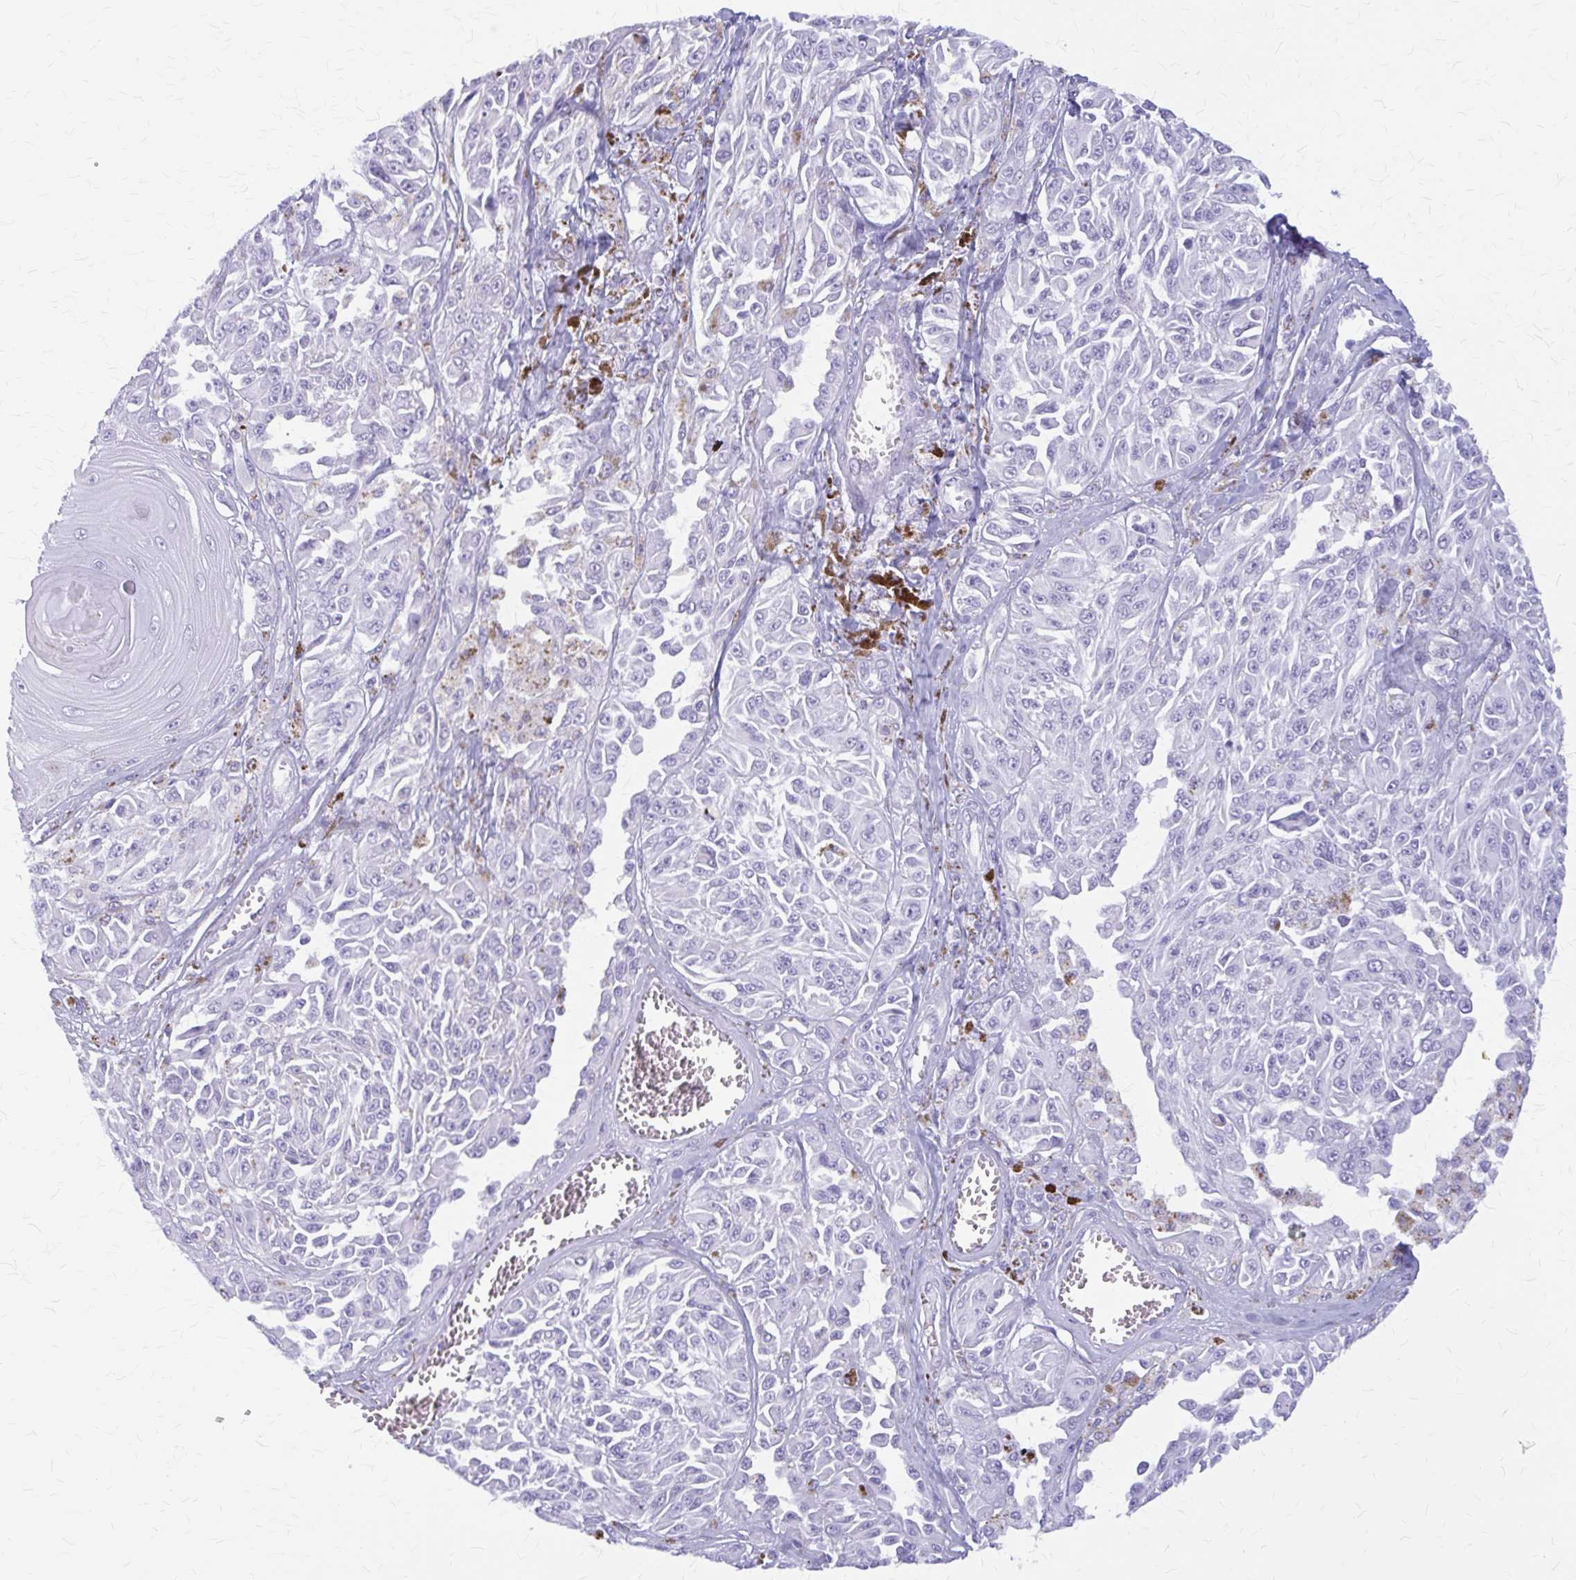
{"staining": {"intensity": "negative", "quantity": "none", "location": "none"}, "tissue": "melanoma", "cell_type": "Tumor cells", "image_type": "cancer", "snomed": [{"axis": "morphology", "description": "Malignant melanoma, NOS"}, {"axis": "topography", "description": "Skin"}], "caption": "Tumor cells show no significant expression in malignant melanoma.", "gene": "KLHDC7A", "patient": {"sex": "male", "age": 94}}